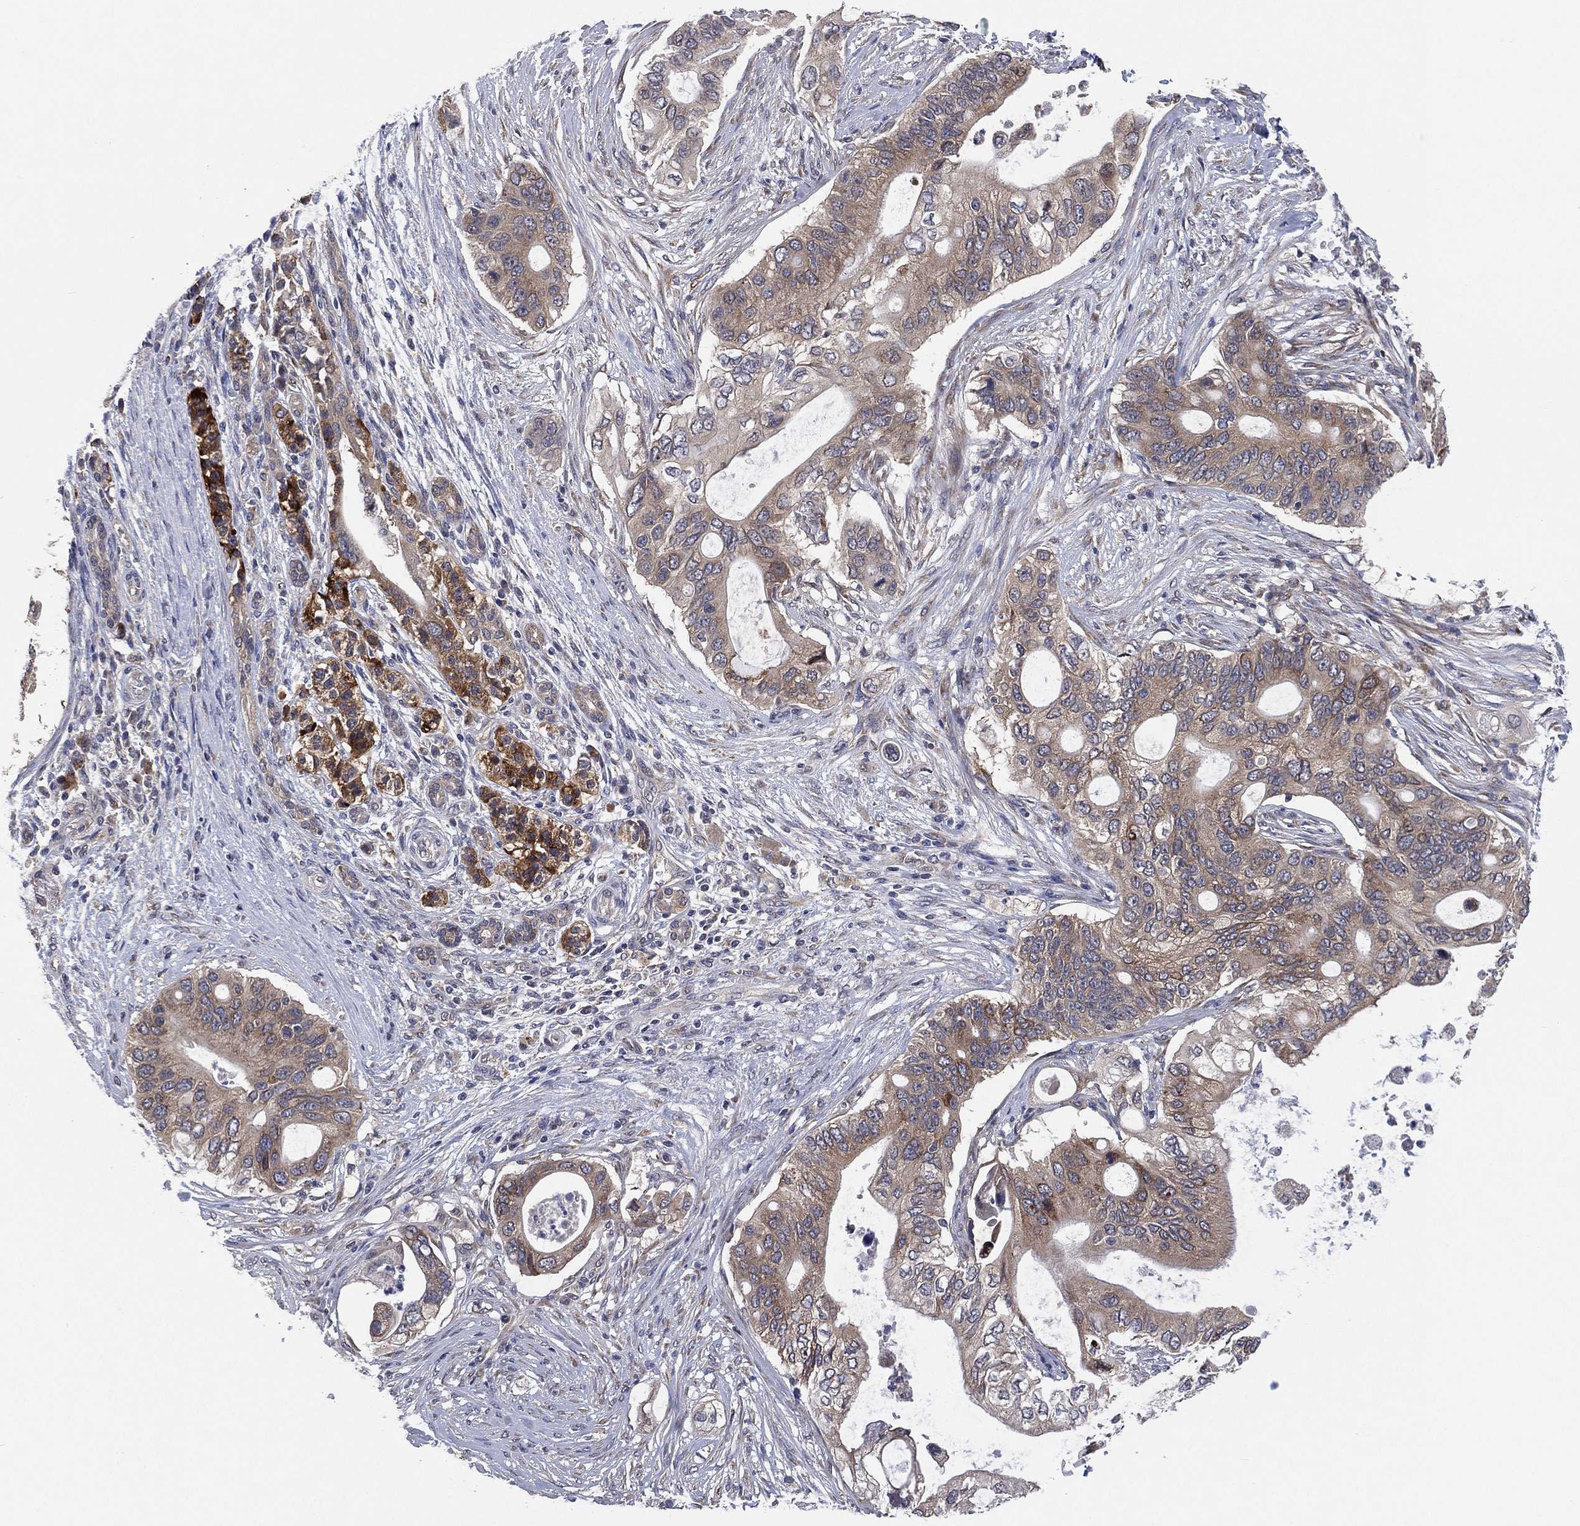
{"staining": {"intensity": "weak", "quantity": ">75%", "location": "cytoplasmic/membranous"}, "tissue": "pancreatic cancer", "cell_type": "Tumor cells", "image_type": "cancer", "snomed": [{"axis": "morphology", "description": "Adenocarcinoma, NOS"}, {"axis": "topography", "description": "Pancreas"}], "caption": "A histopathology image of adenocarcinoma (pancreatic) stained for a protein shows weak cytoplasmic/membranous brown staining in tumor cells.", "gene": "SELENOO", "patient": {"sex": "female", "age": 72}}